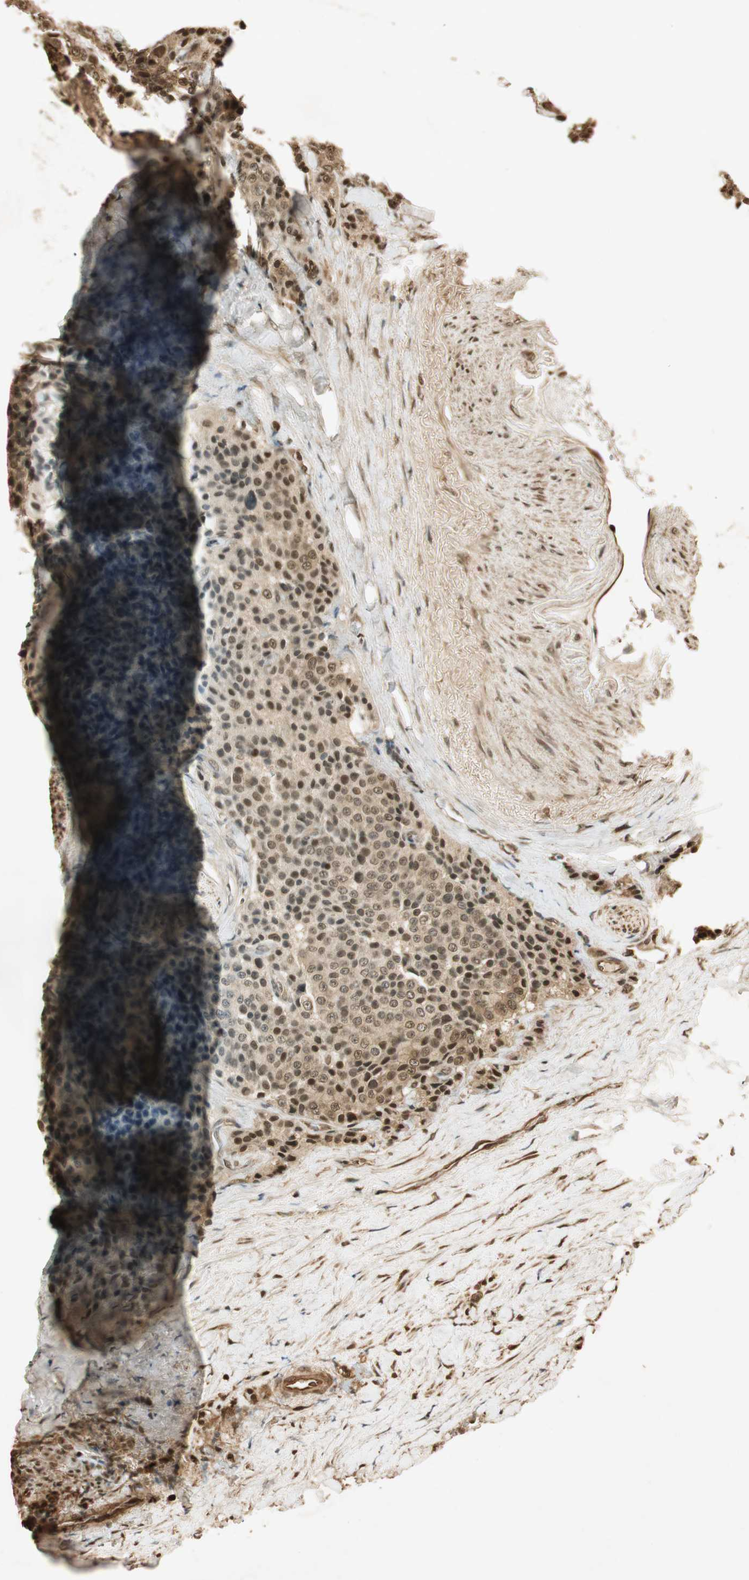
{"staining": {"intensity": "moderate", "quantity": ">75%", "location": "cytoplasmic/membranous,nuclear"}, "tissue": "carcinoid", "cell_type": "Tumor cells", "image_type": "cancer", "snomed": [{"axis": "morphology", "description": "Carcinoid, malignant, NOS"}, {"axis": "topography", "description": "Colon"}], "caption": "Carcinoid stained with a brown dye displays moderate cytoplasmic/membranous and nuclear positive staining in approximately >75% of tumor cells.", "gene": "RPA3", "patient": {"sex": "female", "age": 61}}